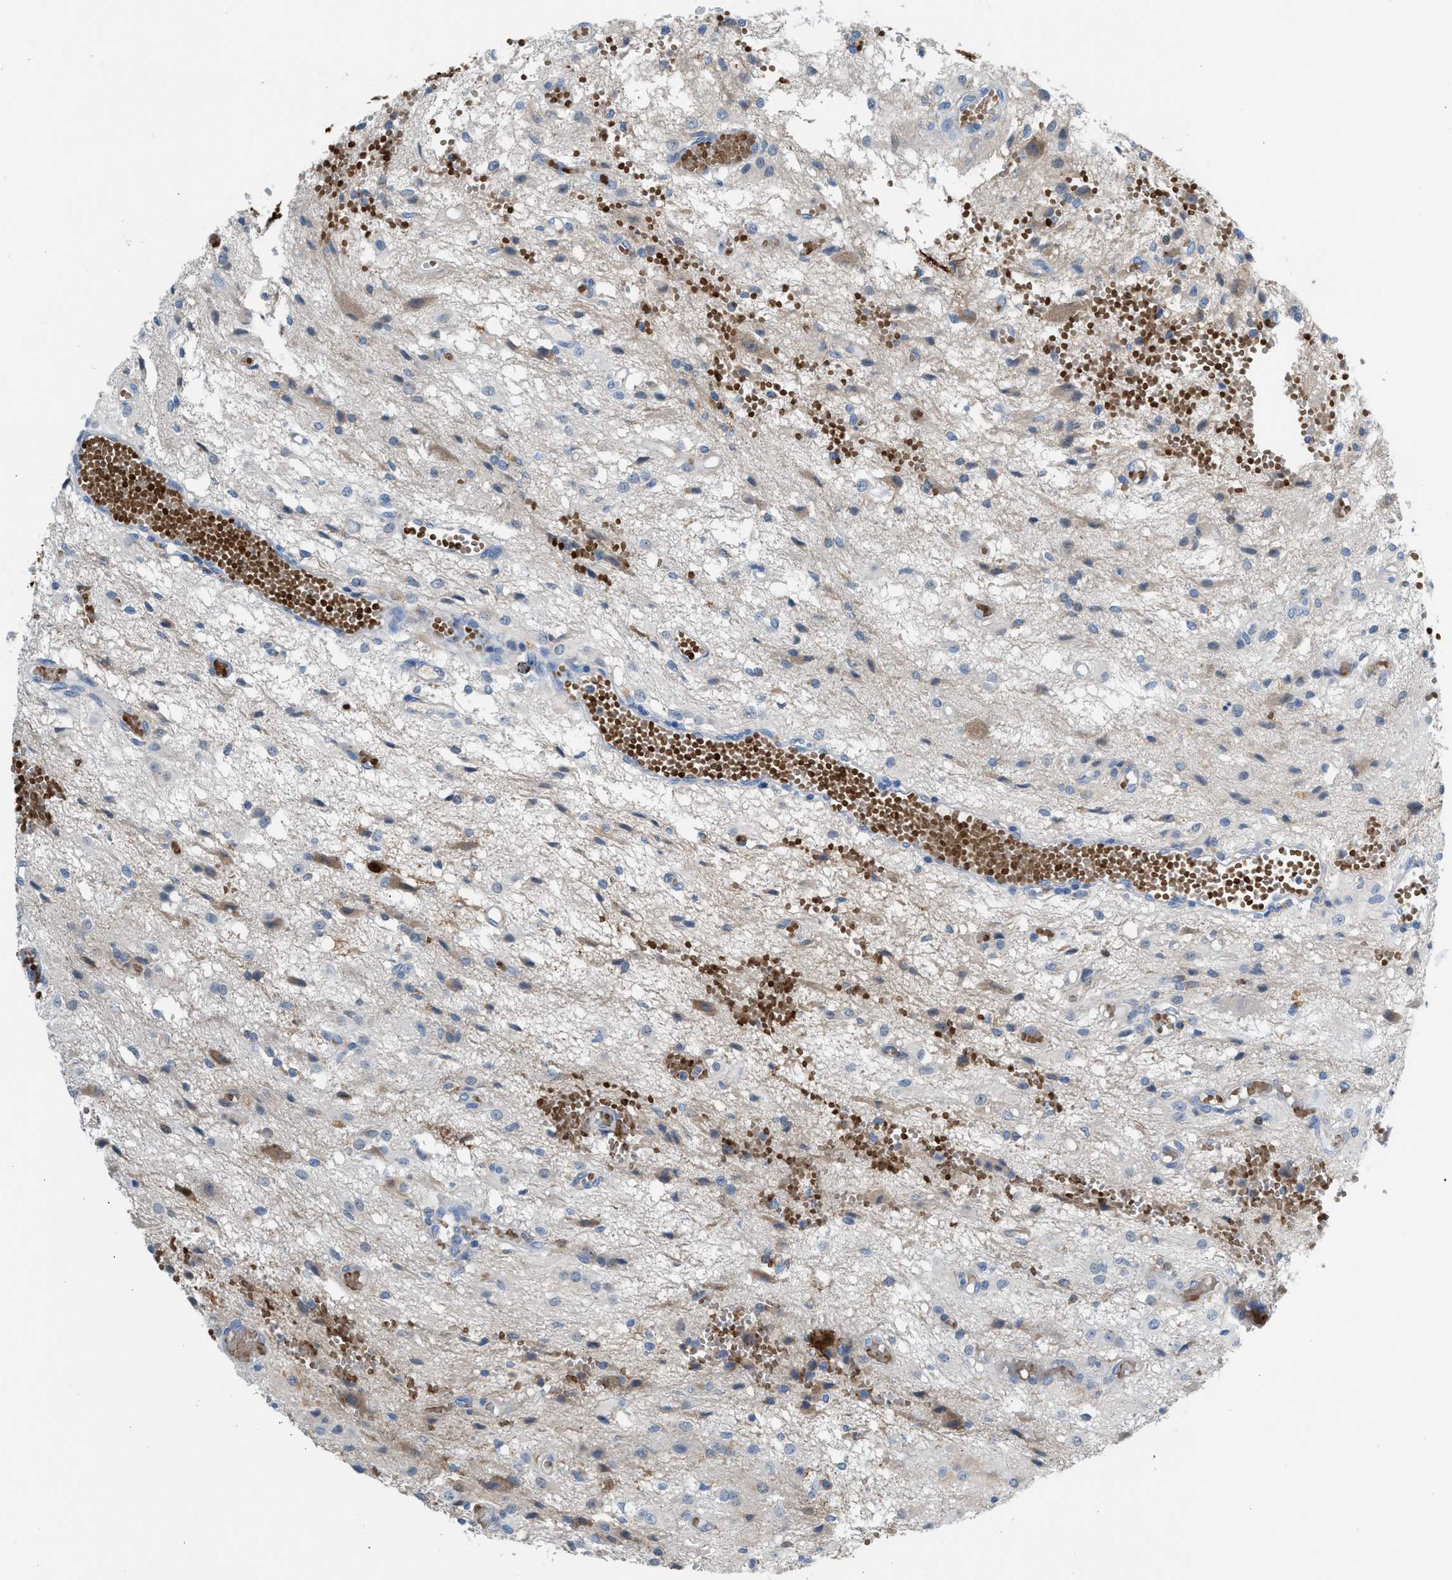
{"staining": {"intensity": "moderate", "quantity": "<25%", "location": "cytoplasmic/membranous"}, "tissue": "glioma", "cell_type": "Tumor cells", "image_type": "cancer", "snomed": [{"axis": "morphology", "description": "Glioma, malignant, High grade"}, {"axis": "topography", "description": "Brain"}], "caption": "The photomicrograph demonstrates immunohistochemical staining of malignant glioma (high-grade). There is moderate cytoplasmic/membranous positivity is seen in approximately <25% of tumor cells.", "gene": "CA3", "patient": {"sex": "female", "age": 59}}